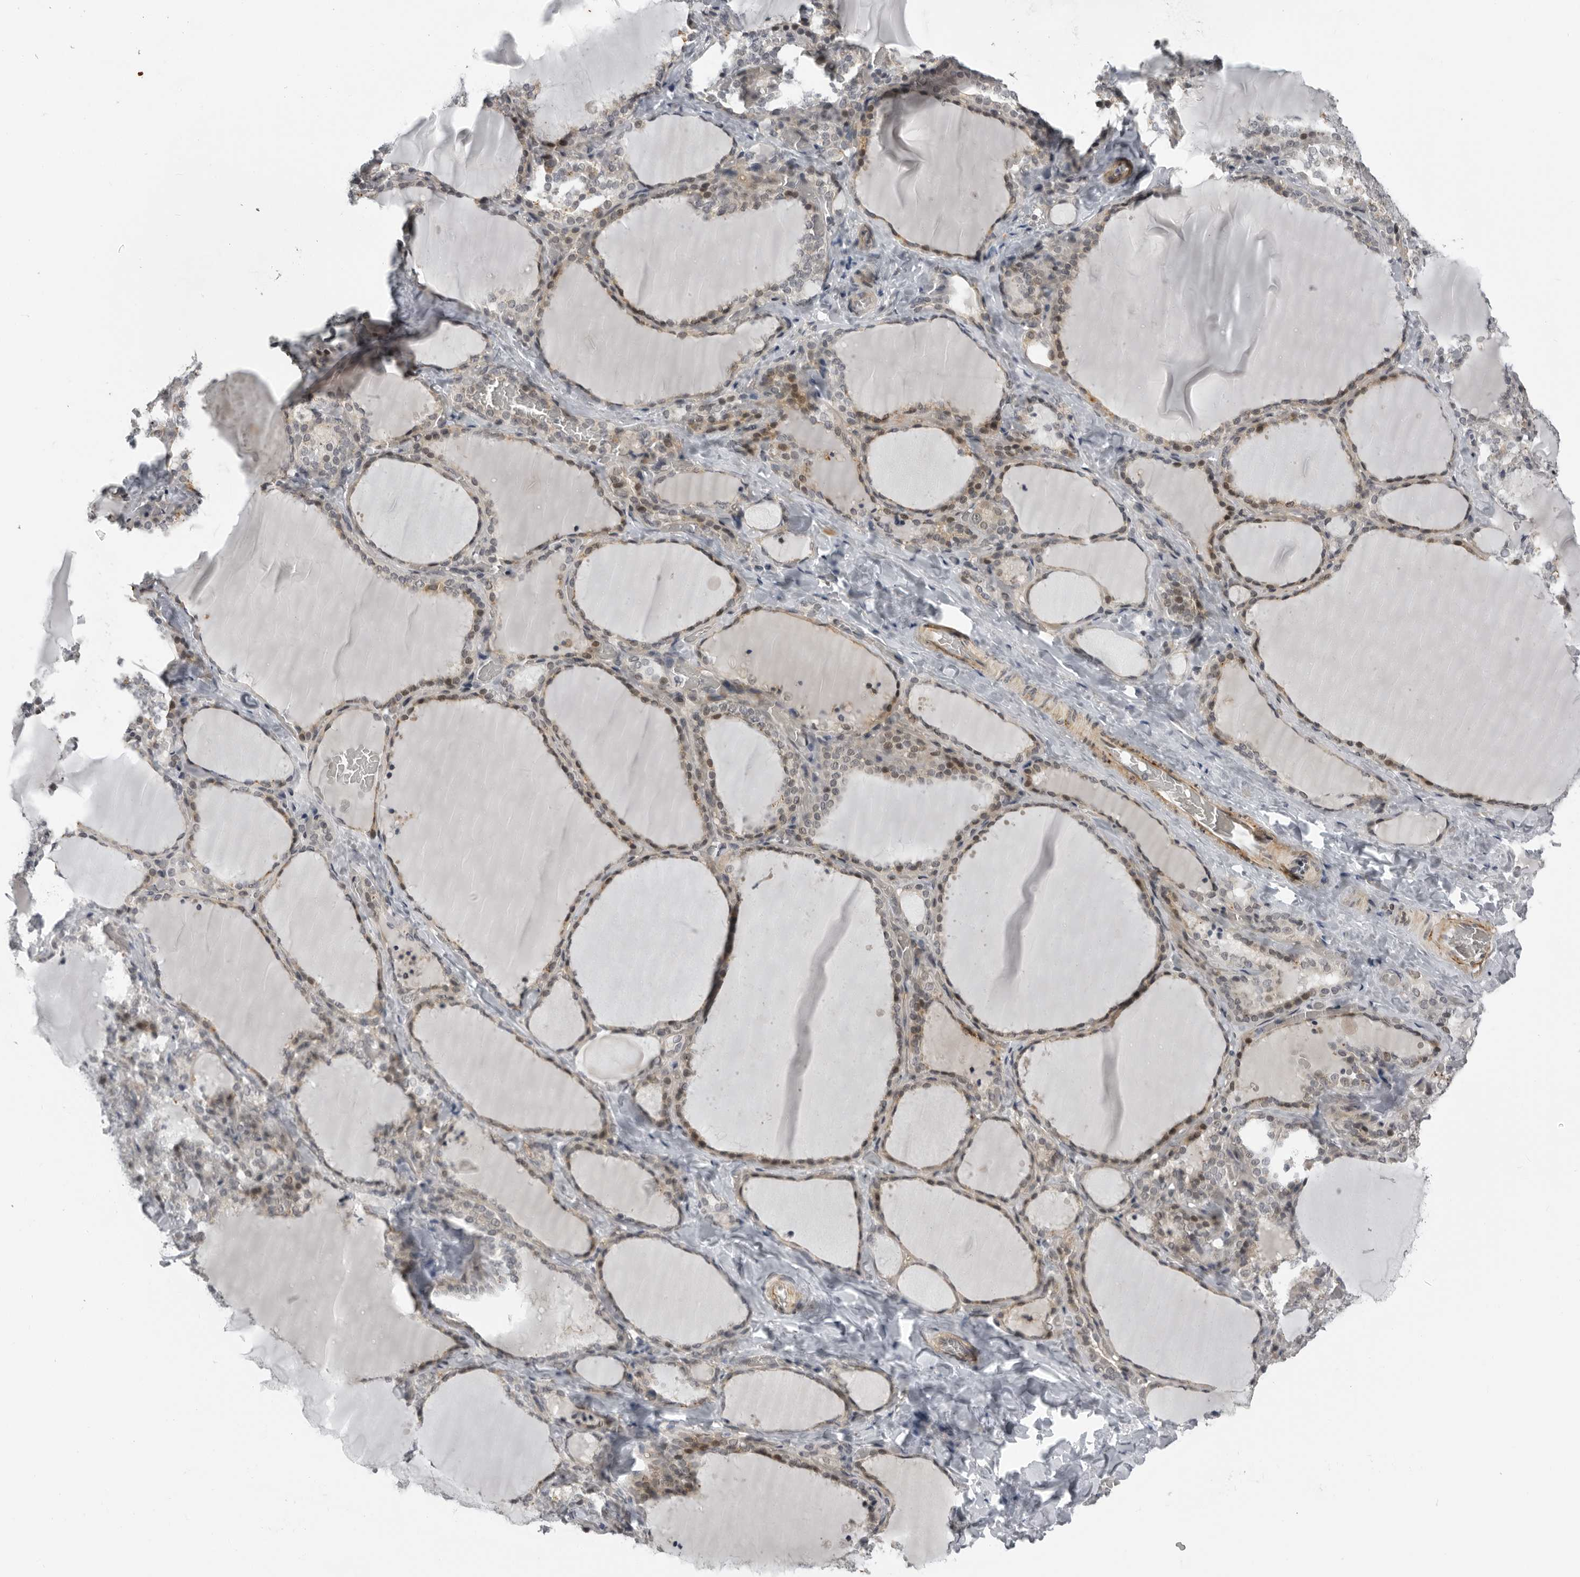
{"staining": {"intensity": "weak", "quantity": "25%-75%", "location": "cytoplasmic/membranous,nuclear"}, "tissue": "thyroid gland", "cell_type": "Glandular cells", "image_type": "normal", "snomed": [{"axis": "morphology", "description": "Normal tissue, NOS"}, {"axis": "topography", "description": "Thyroid gland"}], "caption": "Human thyroid gland stained for a protein (brown) shows weak cytoplasmic/membranous,nuclear positive positivity in about 25%-75% of glandular cells.", "gene": "ALPK2", "patient": {"sex": "female", "age": 22}}